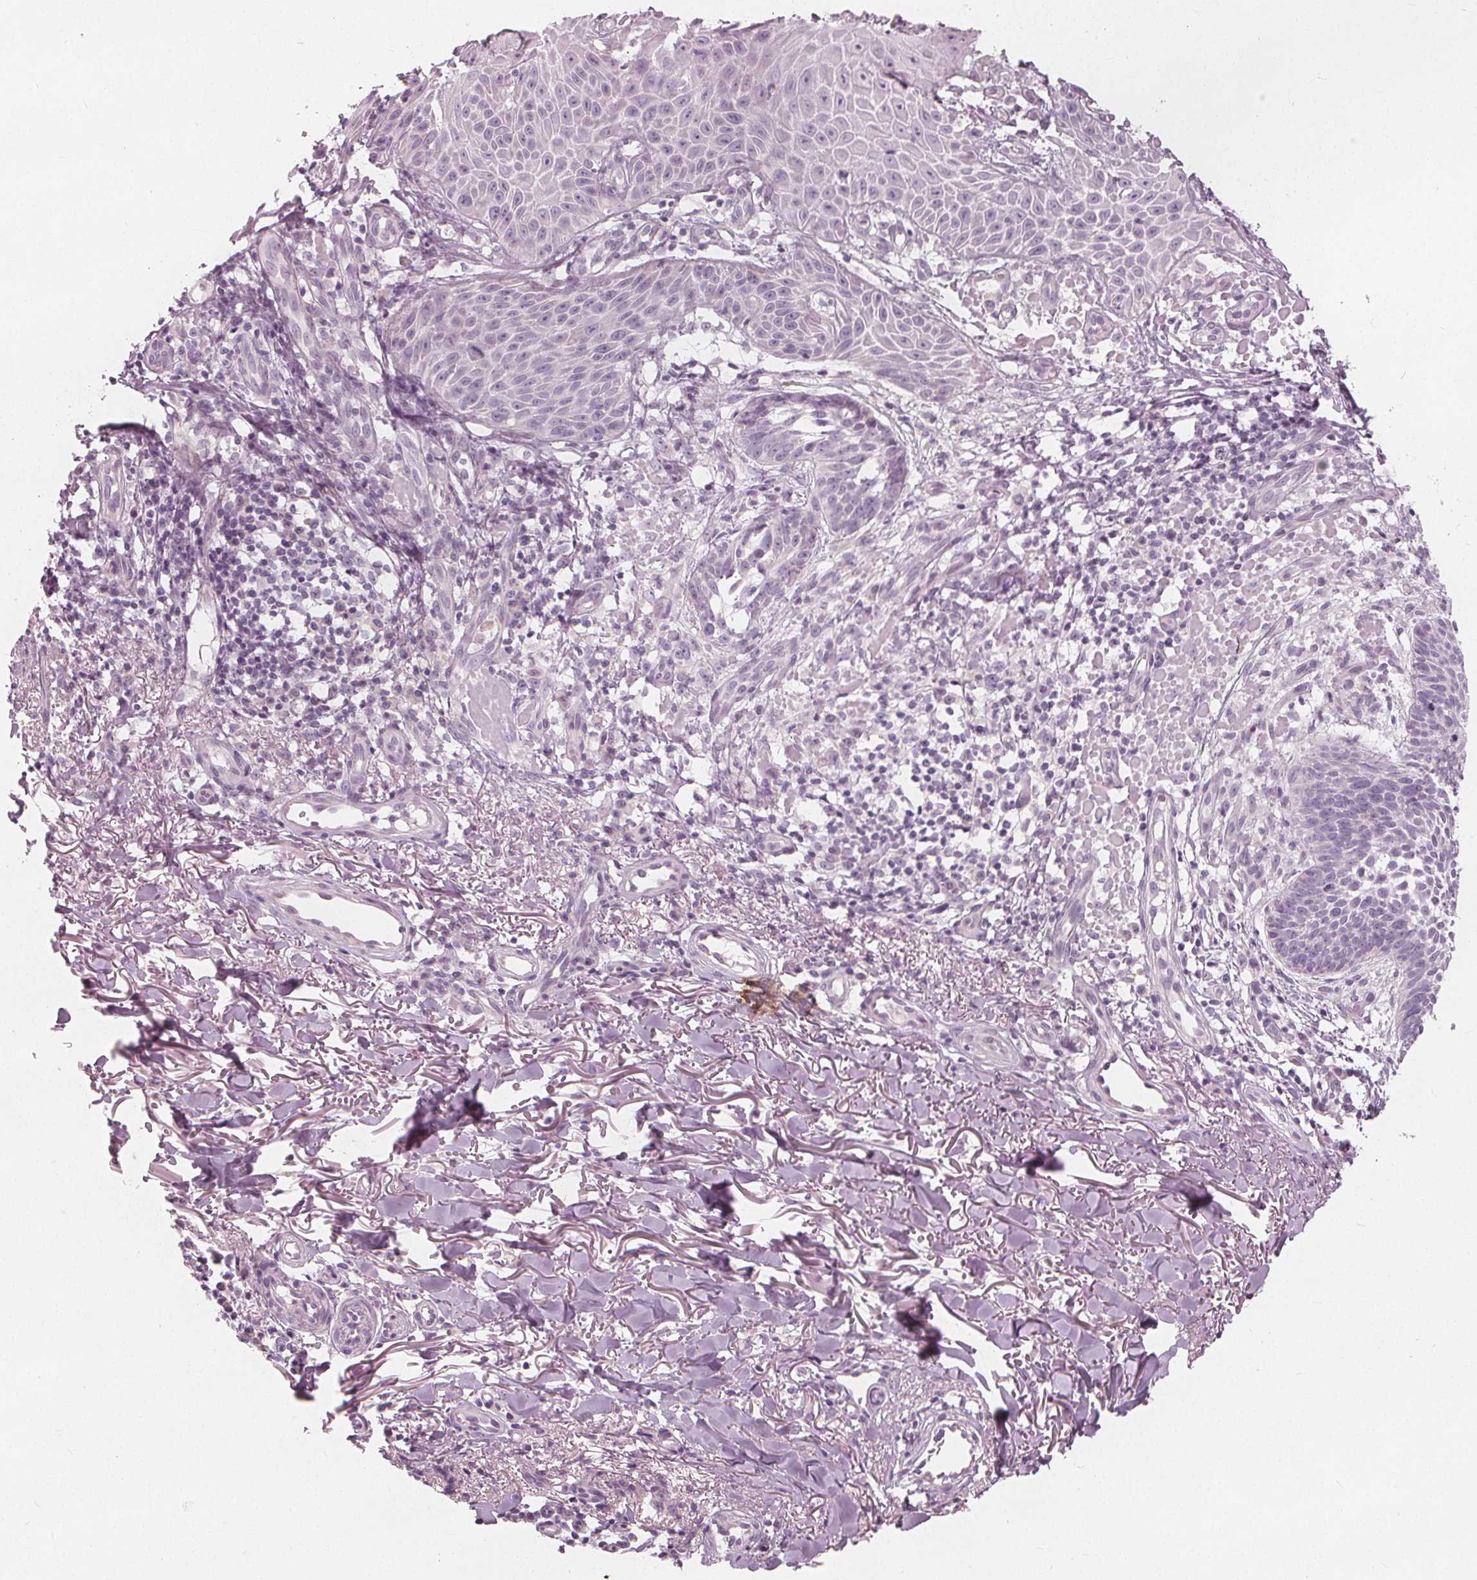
{"staining": {"intensity": "negative", "quantity": "none", "location": "none"}, "tissue": "skin cancer", "cell_type": "Tumor cells", "image_type": "cancer", "snomed": [{"axis": "morphology", "description": "Basal cell carcinoma"}, {"axis": "topography", "description": "Skin"}], "caption": "The photomicrograph demonstrates no staining of tumor cells in basal cell carcinoma (skin).", "gene": "BRSK1", "patient": {"sex": "male", "age": 88}}